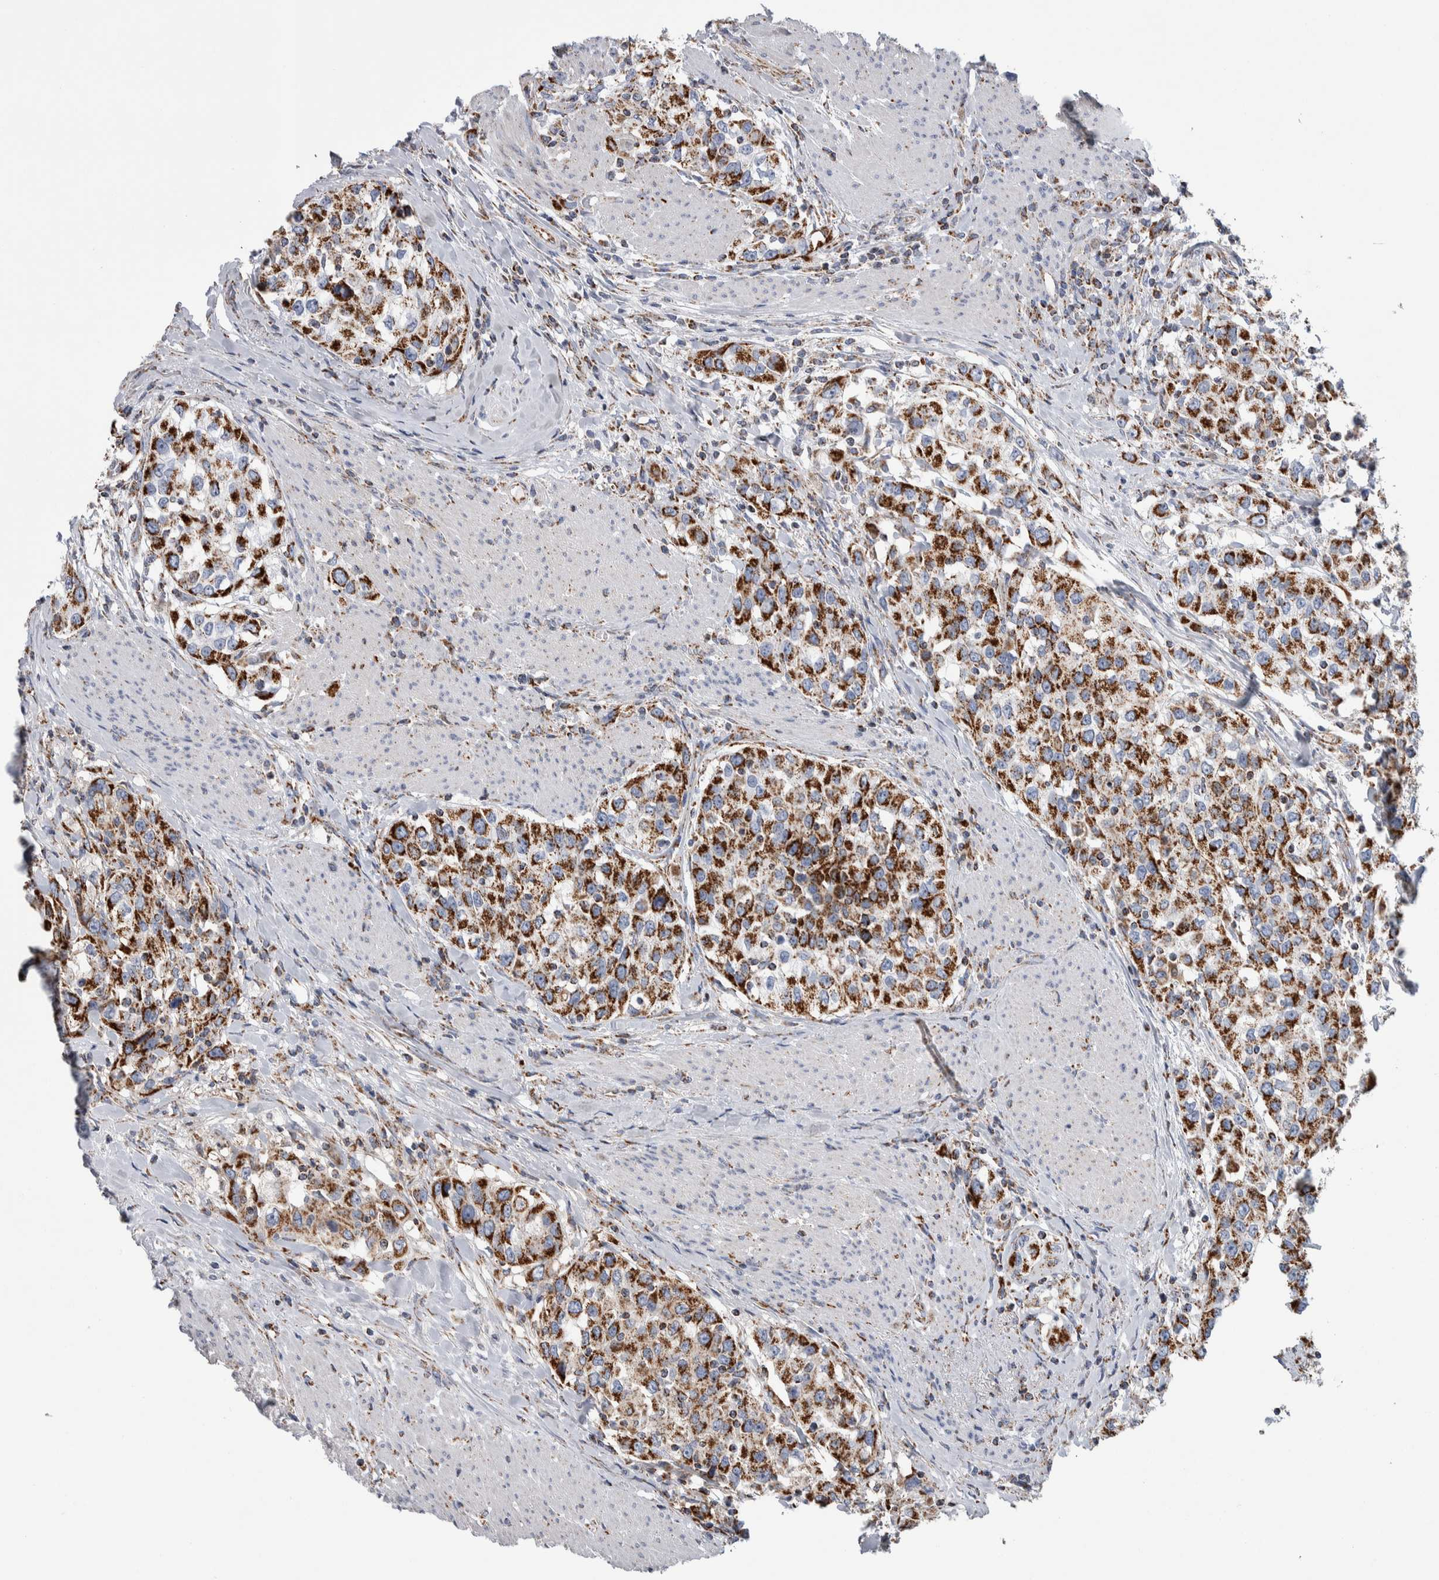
{"staining": {"intensity": "strong", "quantity": ">75%", "location": "cytoplasmic/membranous"}, "tissue": "urothelial cancer", "cell_type": "Tumor cells", "image_type": "cancer", "snomed": [{"axis": "morphology", "description": "Urothelial carcinoma, High grade"}, {"axis": "topography", "description": "Urinary bladder"}], "caption": "A high amount of strong cytoplasmic/membranous positivity is seen in about >75% of tumor cells in urothelial cancer tissue. The protein is shown in brown color, while the nuclei are stained blue.", "gene": "ETFA", "patient": {"sex": "female", "age": 80}}